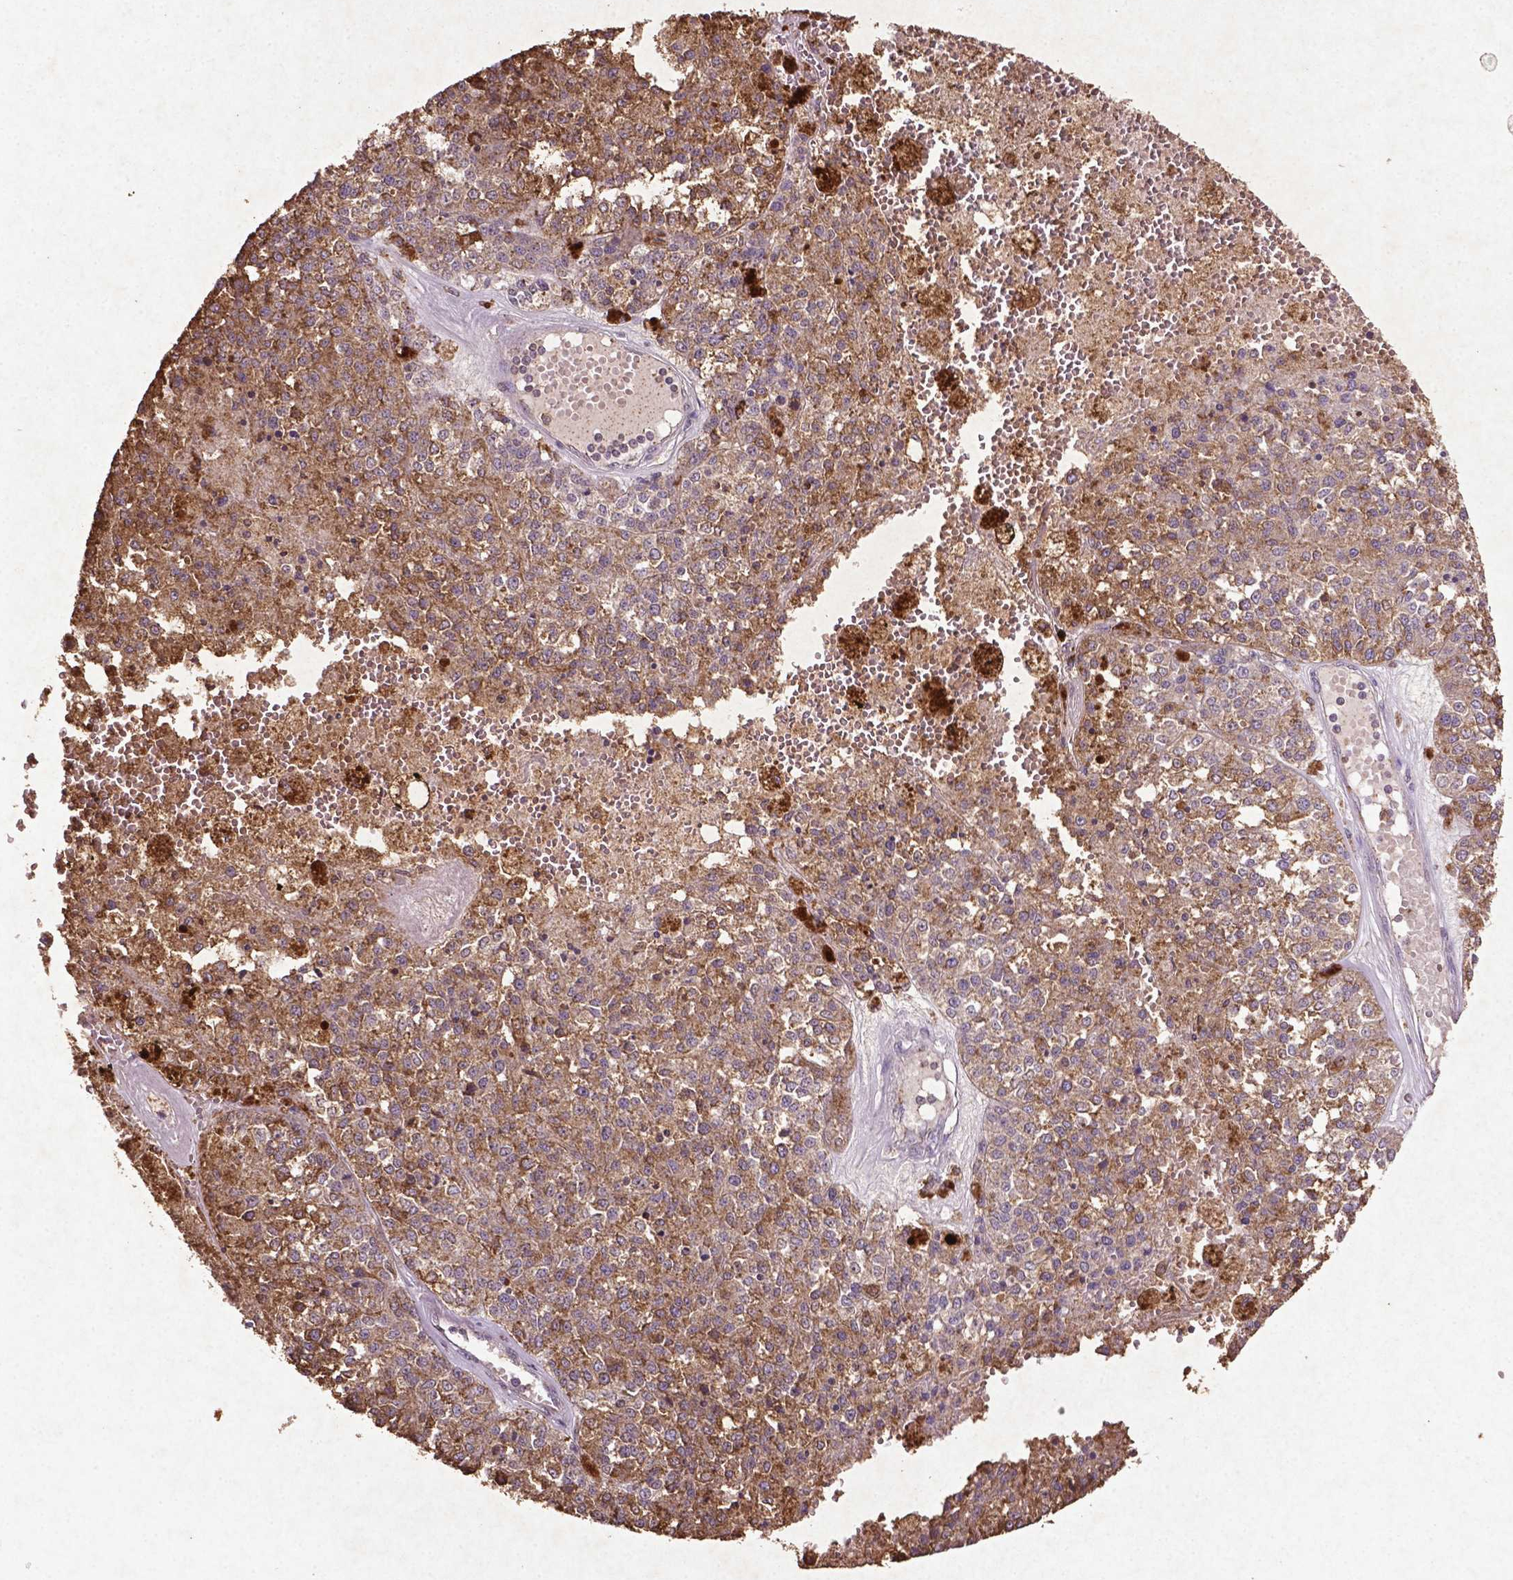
{"staining": {"intensity": "moderate", "quantity": ">75%", "location": "cytoplasmic/membranous"}, "tissue": "melanoma", "cell_type": "Tumor cells", "image_type": "cancer", "snomed": [{"axis": "morphology", "description": "Malignant melanoma, Metastatic site"}, {"axis": "topography", "description": "Lymph node"}], "caption": "The micrograph demonstrates staining of melanoma, revealing moderate cytoplasmic/membranous protein staining (brown color) within tumor cells.", "gene": "MTOR", "patient": {"sex": "female", "age": 64}}